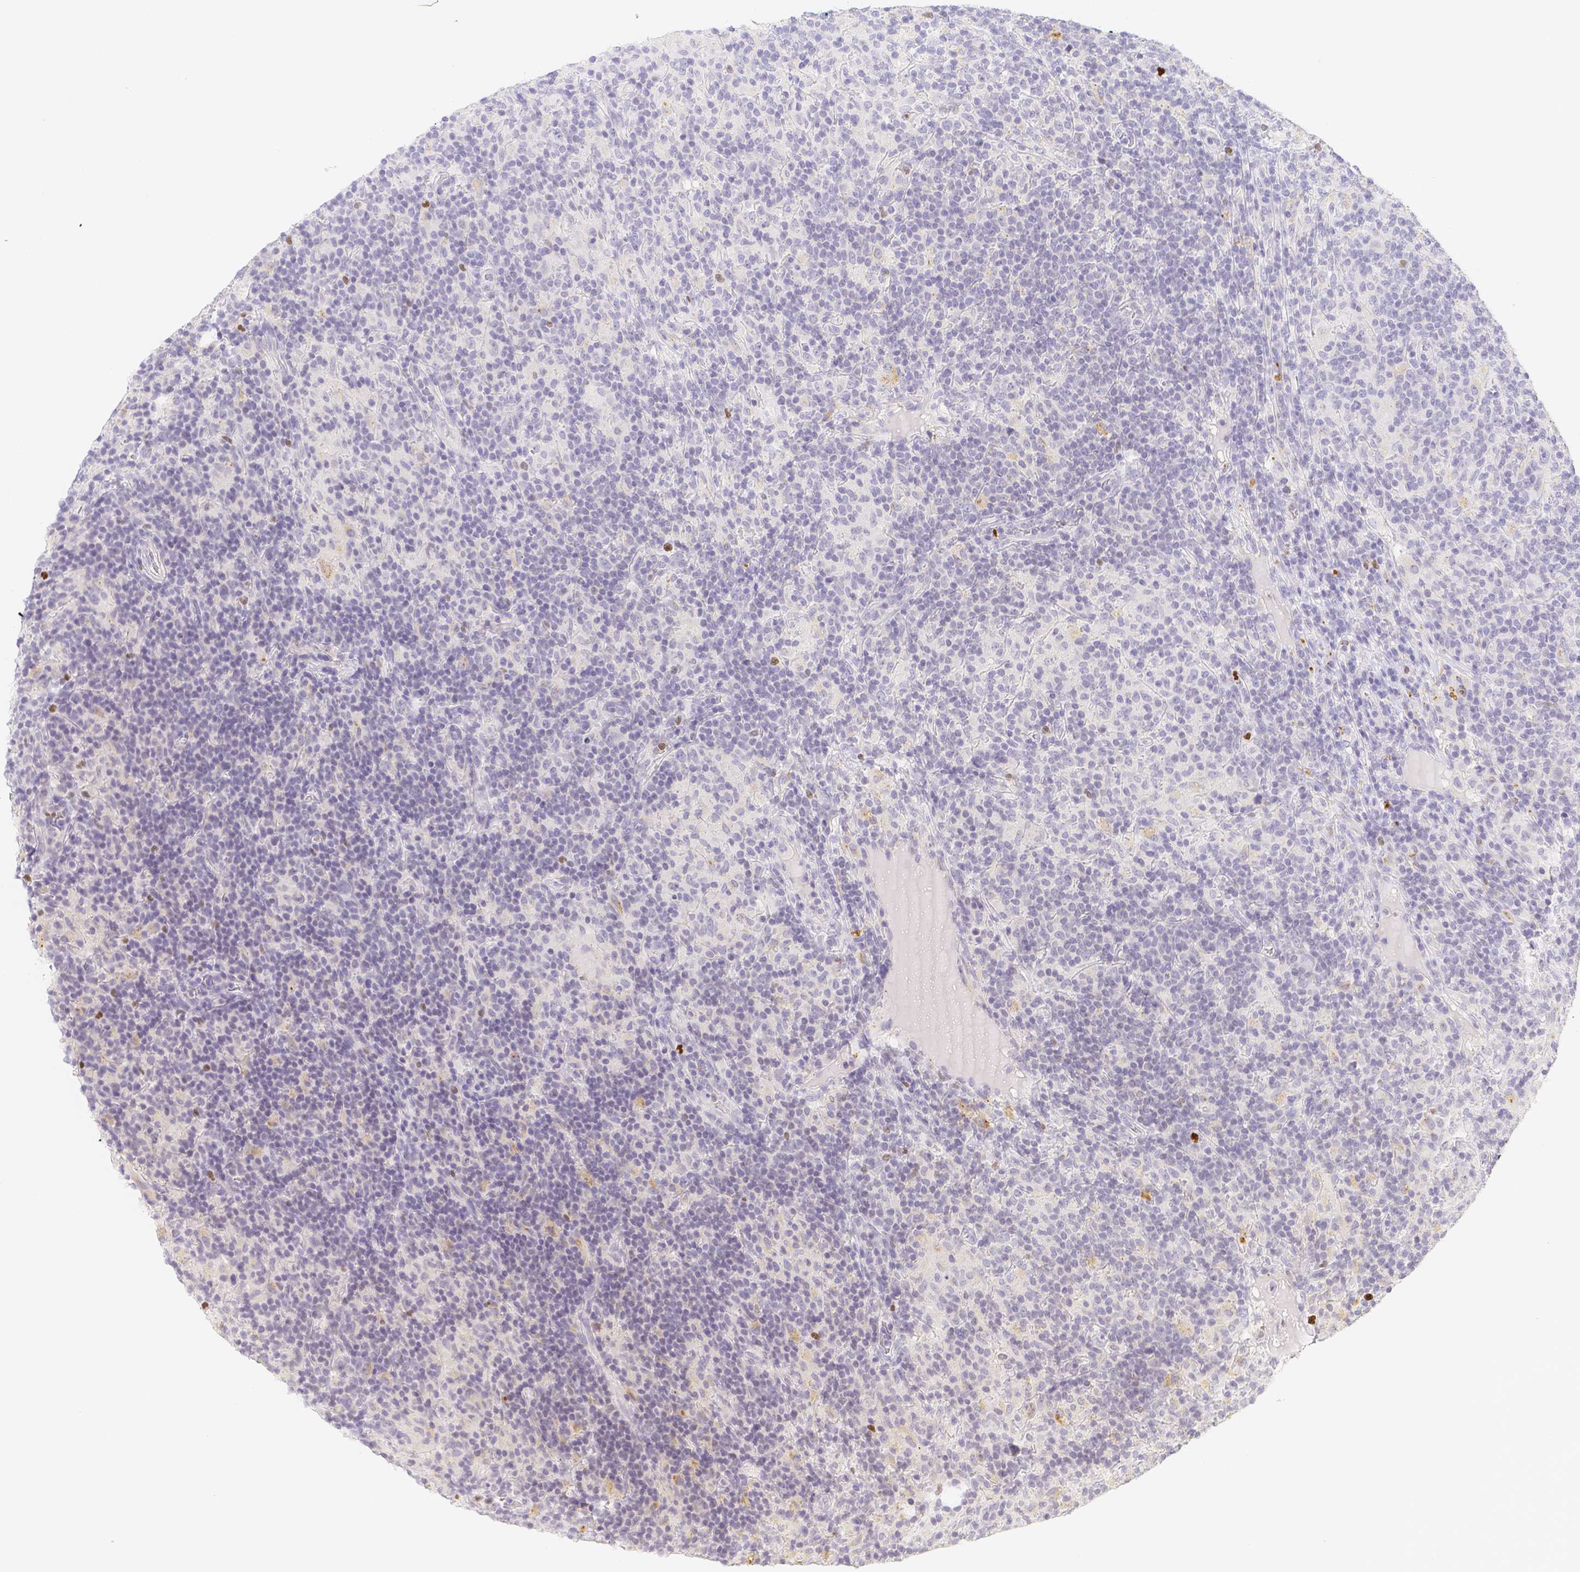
{"staining": {"intensity": "negative", "quantity": "none", "location": "none"}, "tissue": "lymphoma", "cell_type": "Tumor cells", "image_type": "cancer", "snomed": [{"axis": "morphology", "description": "Hodgkin's disease, NOS"}, {"axis": "topography", "description": "Lymph node"}], "caption": "Tumor cells show no significant protein expression in Hodgkin's disease. Nuclei are stained in blue.", "gene": "PADI4", "patient": {"sex": "male", "age": 70}}